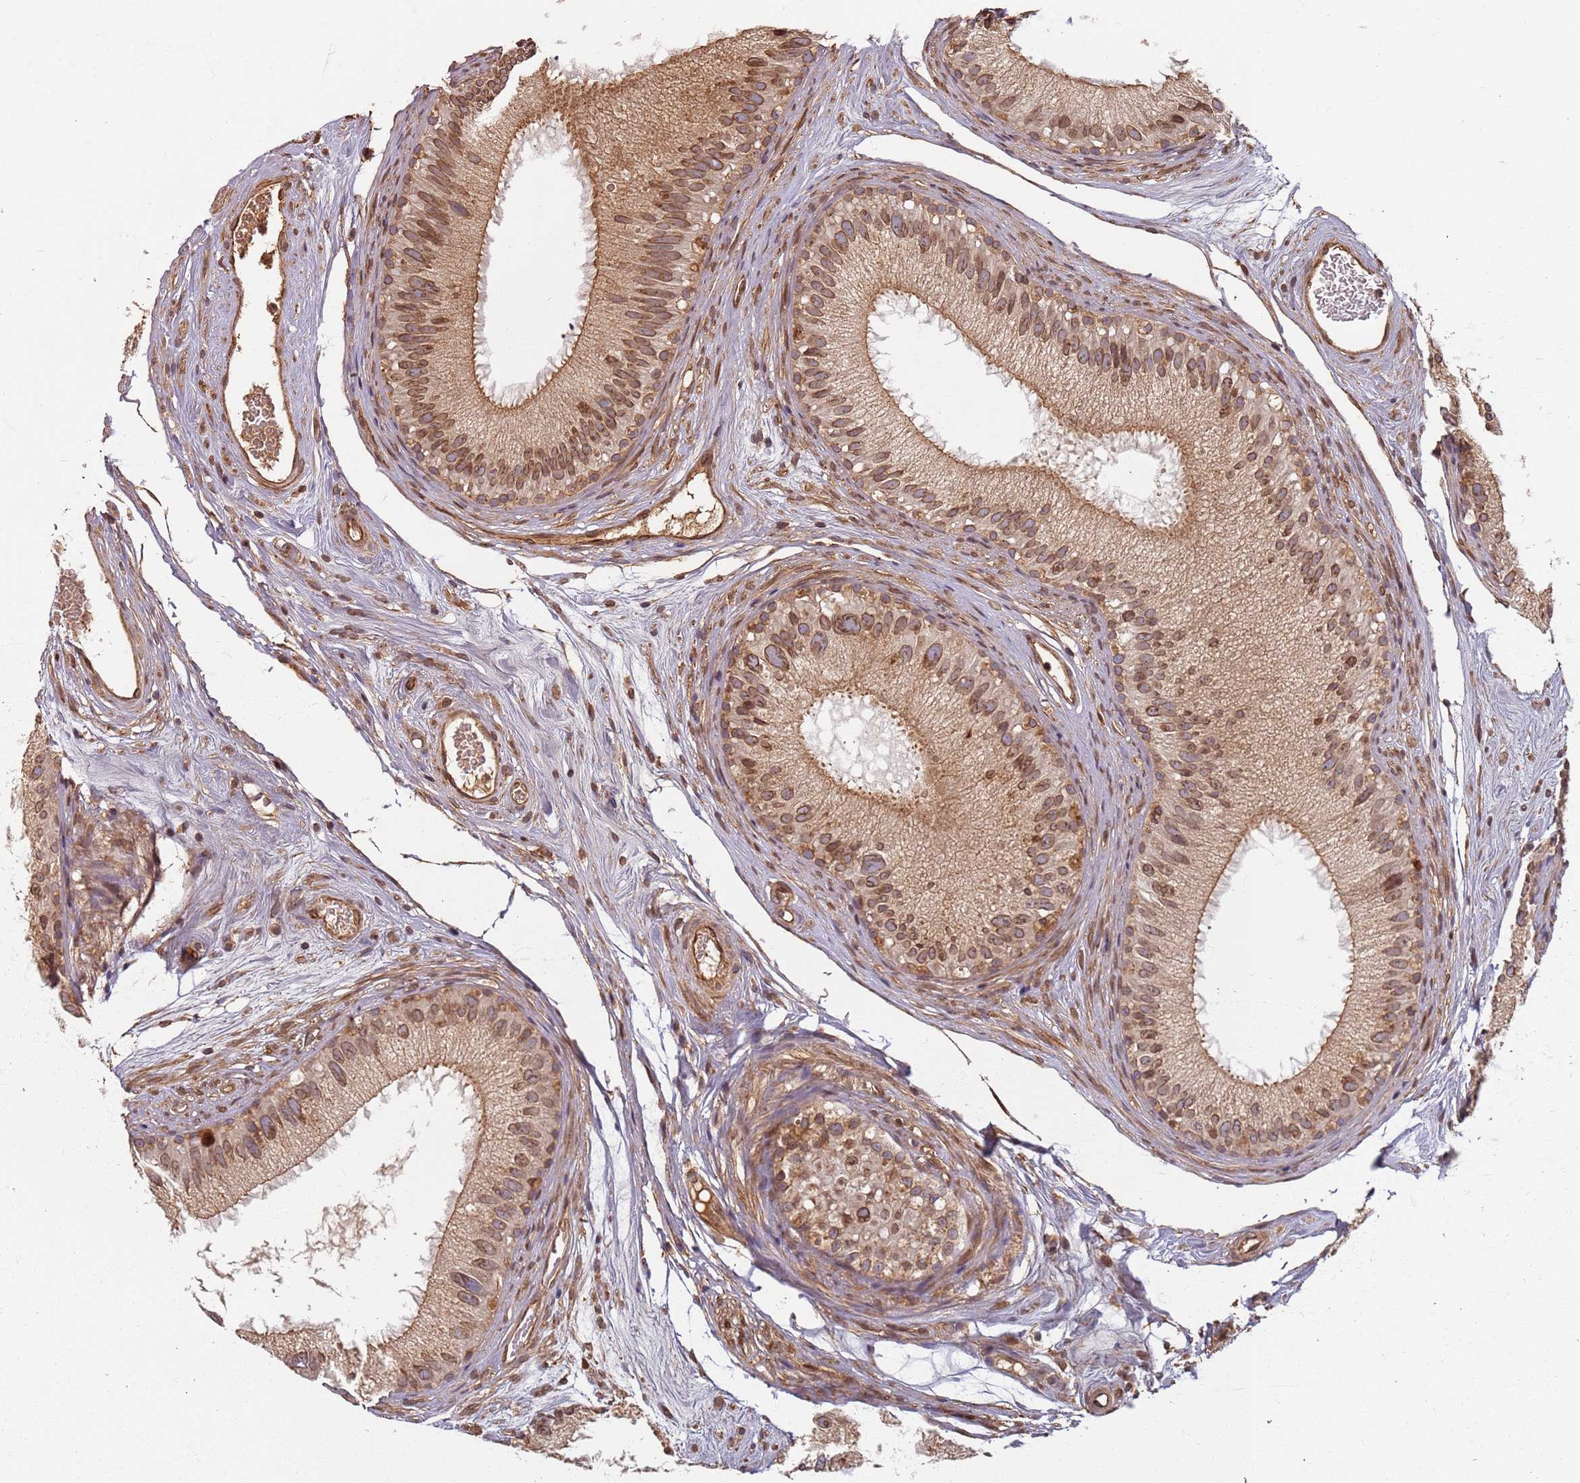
{"staining": {"intensity": "moderate", "quantity": "25%-75%", "location": "cytoplasmic/membranous,nuclear"}, "tissue": "epididymis", "cell_type": "Glandular cells", "image_type": "normal", "snomed": [{"axis": "morphology", "description": "Normal tissue, NOS"}, {"axis": "topography", "description": "Epididymis"}], "caption": "Epididymis stained with a brown dye demonstrates moderate cytoplasmic/membranous,nuclear positive expression in about 25%-75% of glandular cells.", "gene": "SDCCAG8", "patient": {"sex": "male", "age": 77}}